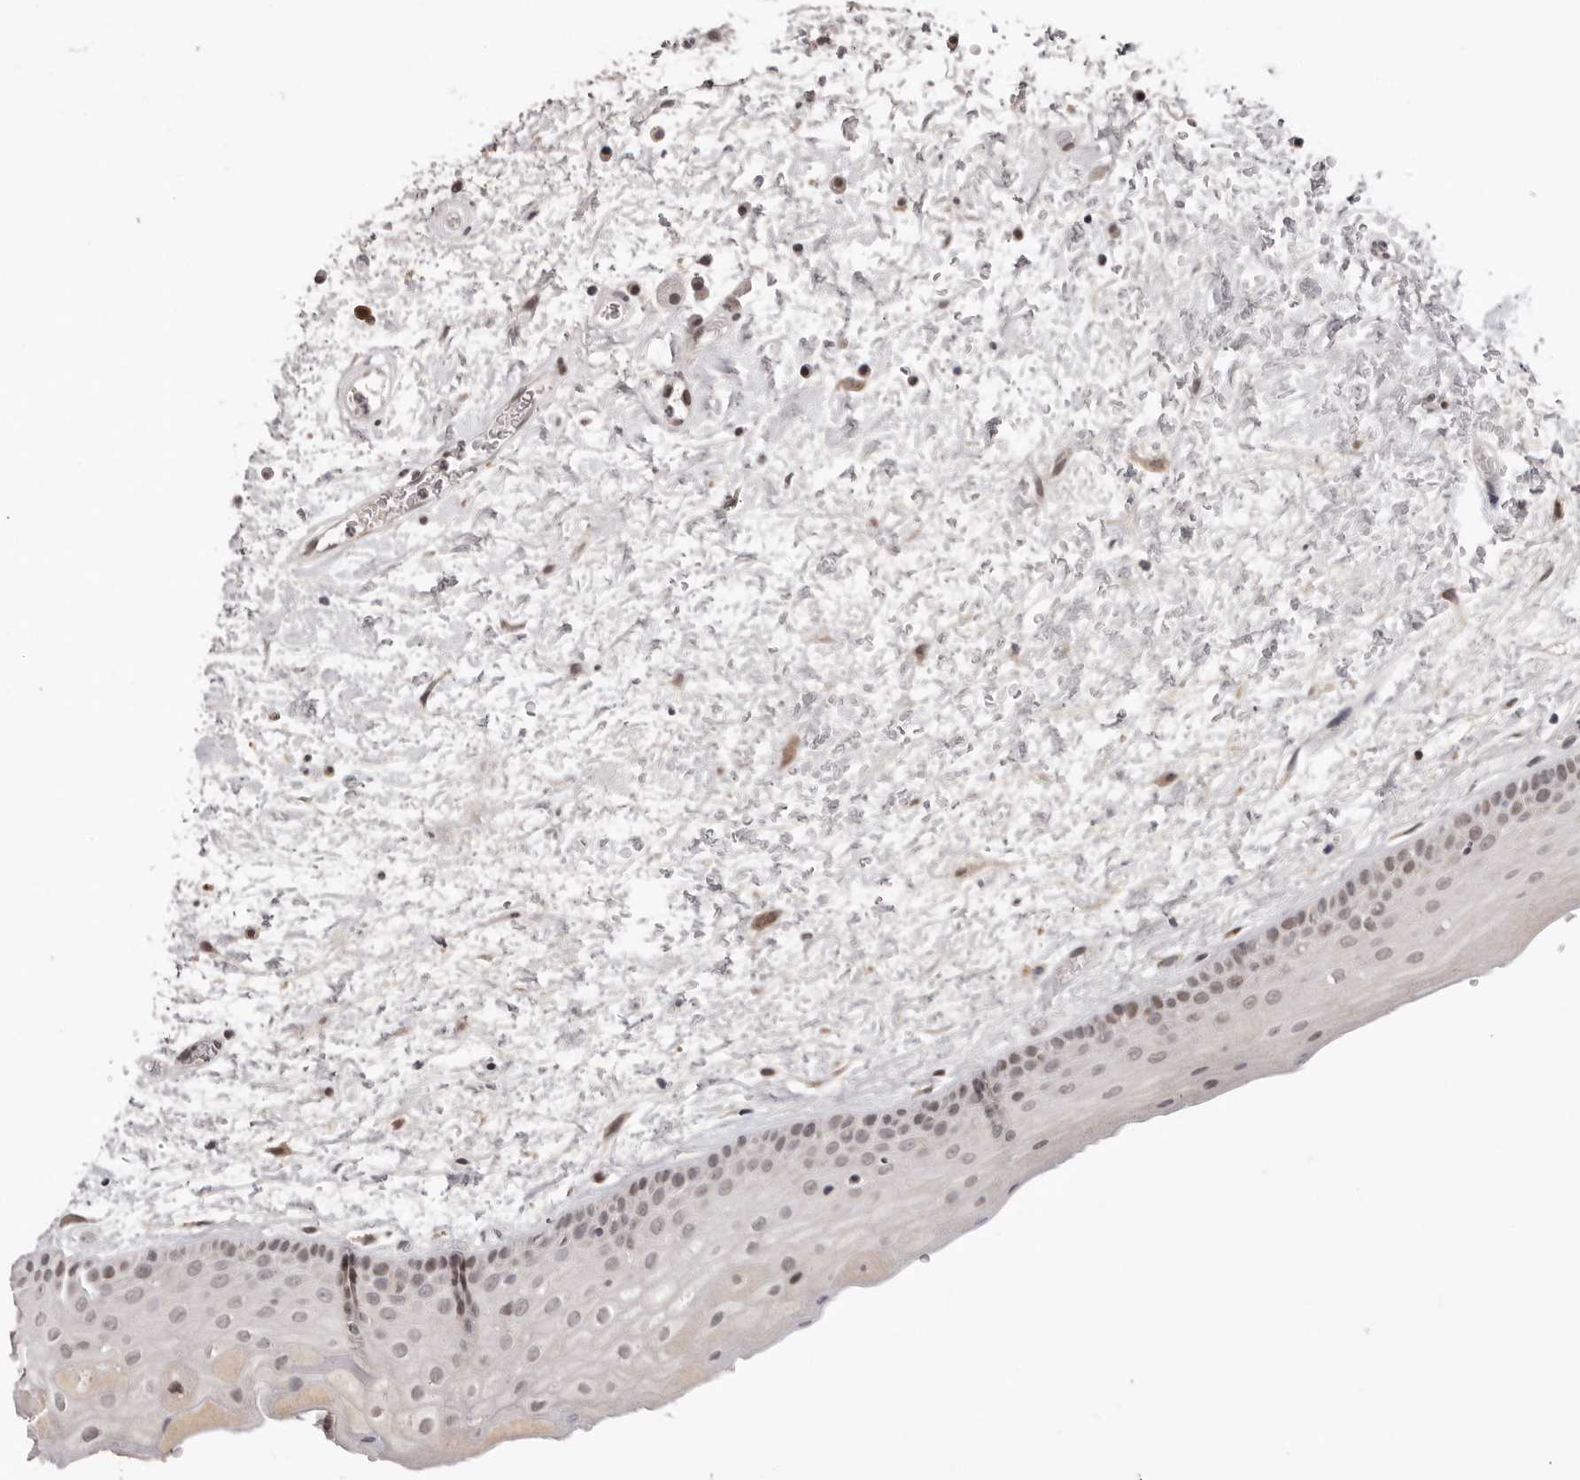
{"staining": {"intensity": "weak", "quantity": "25%-75%", "location": "nuclear"}, "tissue": "oral mucosa", "cell_type": "Squamous epithelial cells", "image_type": "normal", "snomed": [{"axis": "morphology", "description": "Normal tissue, NOS"}, {"axis": "topography", "description": "Oral tissue"}], "caption": "Human oral mucosa stained with a brown dye demonstrates weak nuclear positive staining in about 25%-75% of squamous epithelial cells.", "gene": "TBX5", "patient": {"sex": "female", "age": 76}}